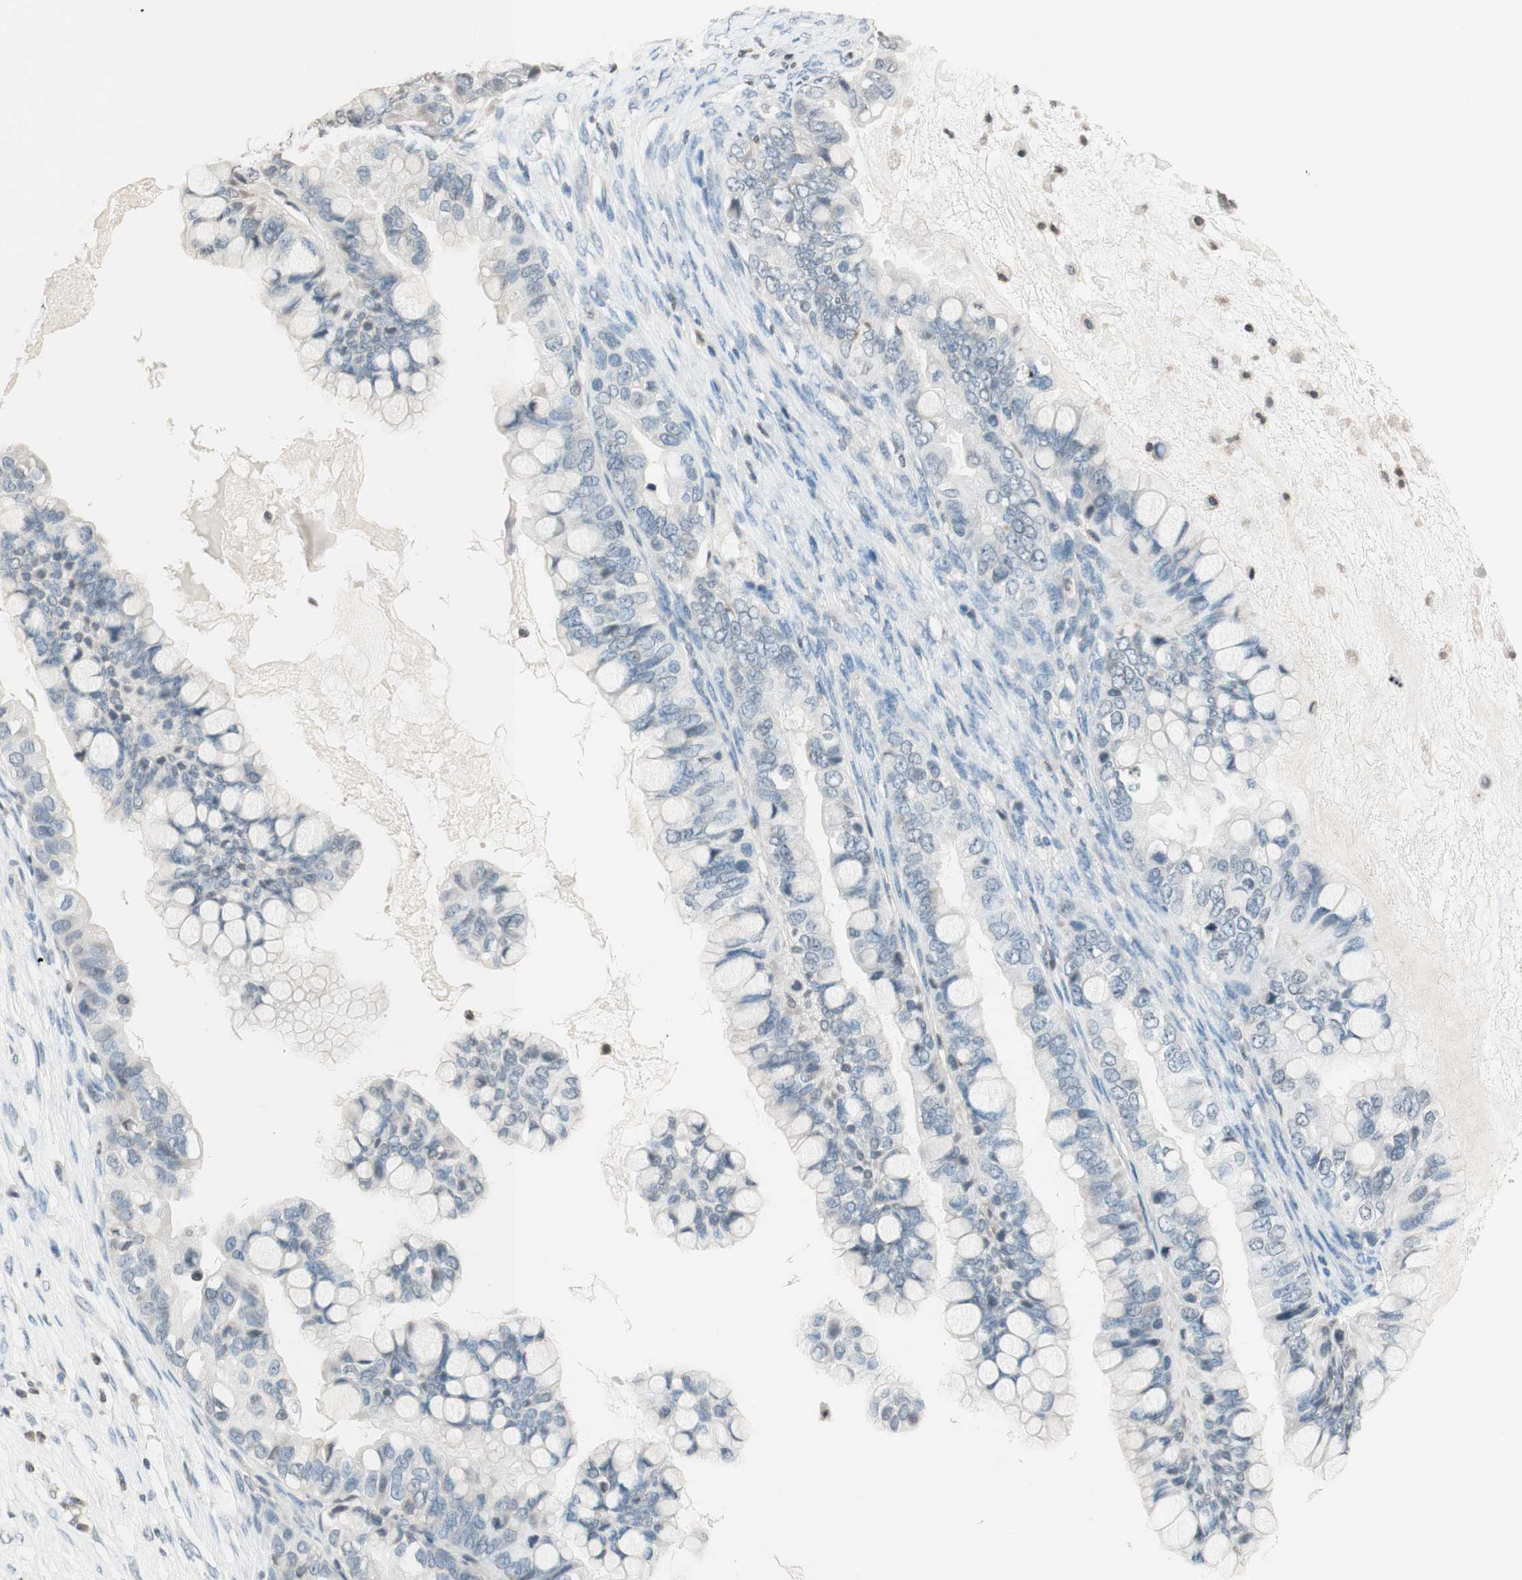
{"staining": {"intensity": "negative", "quantity": "none", "location": "none"}, "tissue": "ovarian cancer", "cell_type": "Tumor cells", "image_type": "cancer", "snomed": [{"axis": "morphology", "description": "Cystadenocarcinoma, mucinous, NOS"}, {"axis": "topography", "description": "Ovary"}], "caption": "Image shows no significant protein positivity in tumor cells of mucinous cystadenocarcinoma (ovarian).", "gene": "WIPF1", "patient": {"sex": "female", "age": 80}}